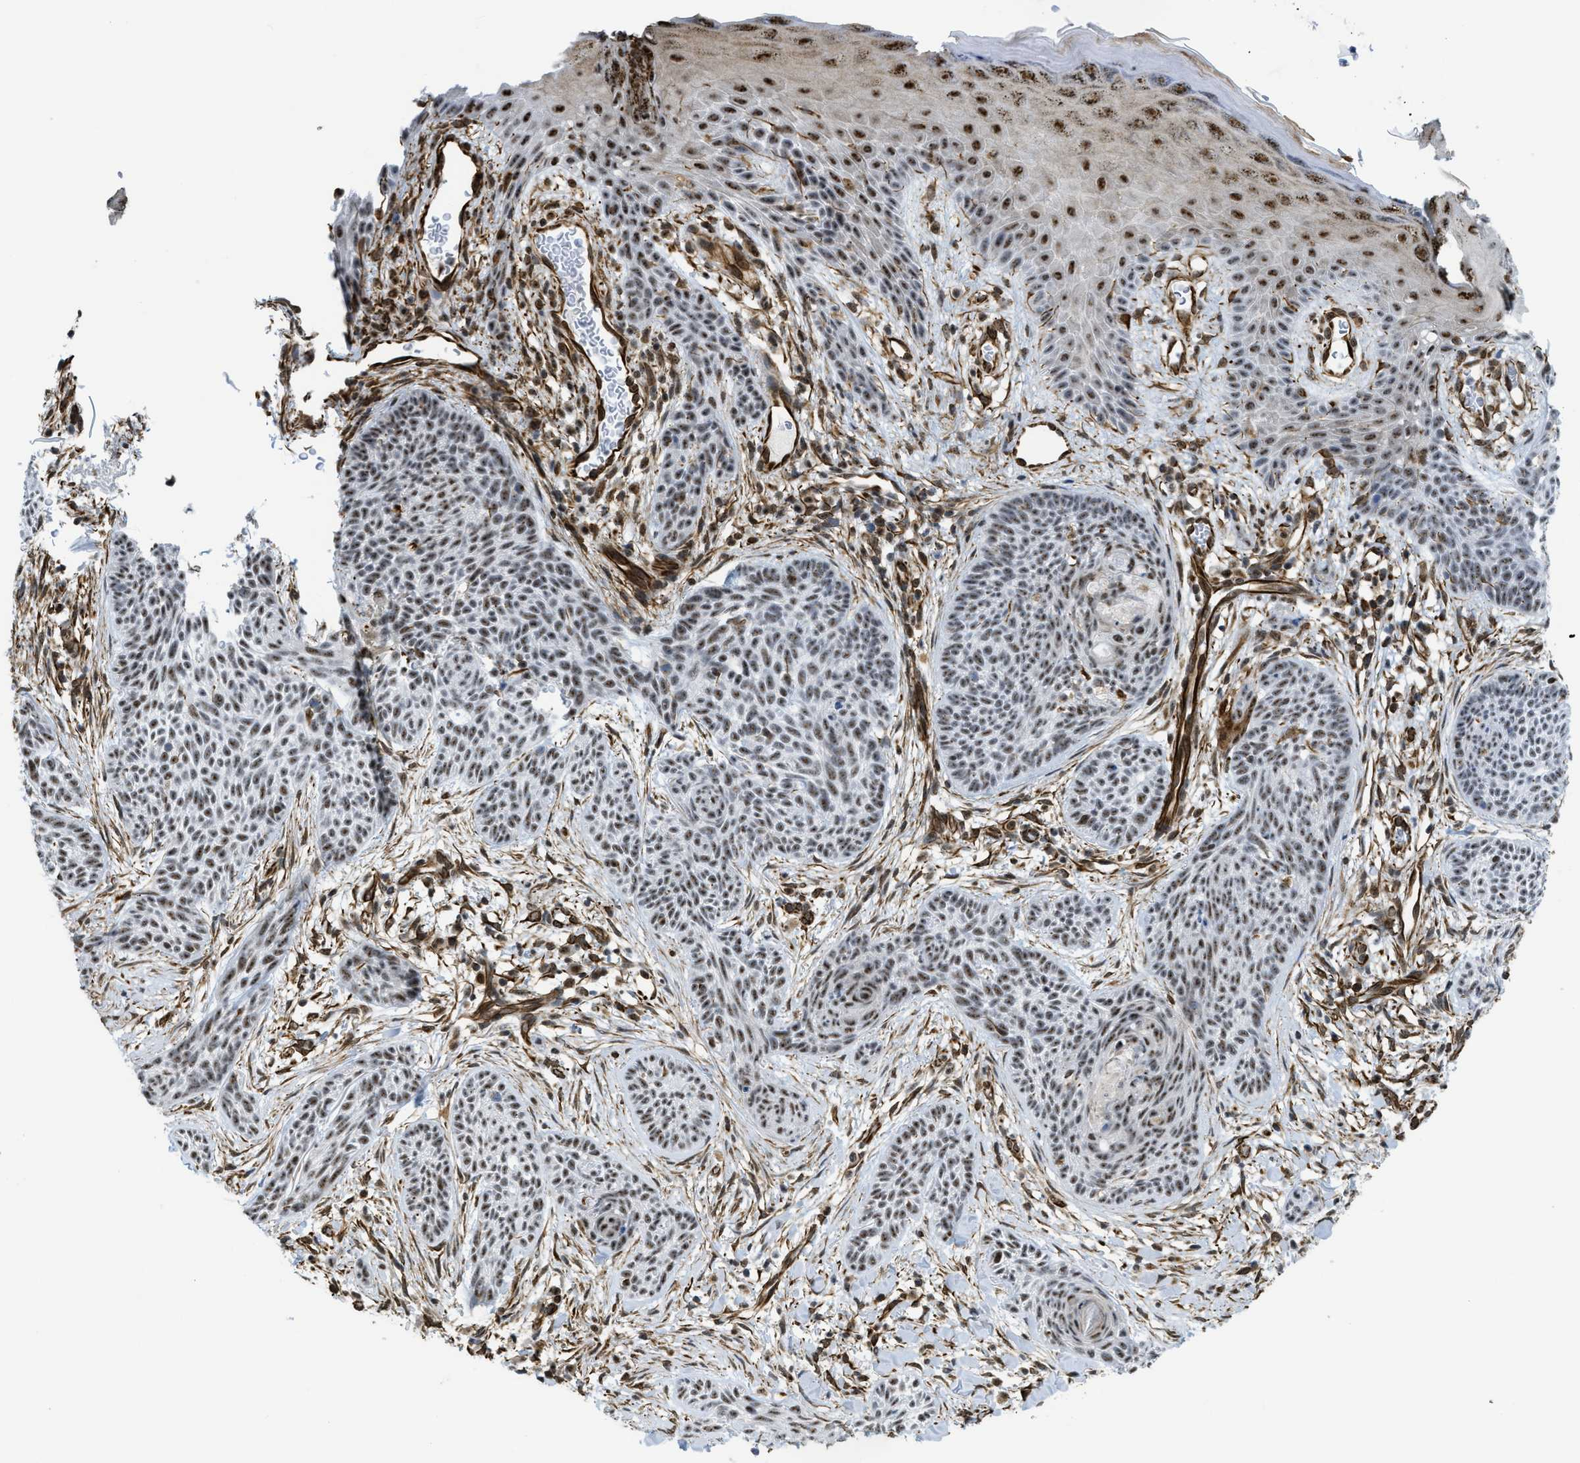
{"staining": {"intensity": "moderate", "quantity": ">75%", "location": "nuclear"}, "tissue": "skin cancer", "cell_type": "Tumor cells", "image_type": "cancer", "snomed": [{"axis": "morphology", "description": "Basal cell carcinoma"}, {"axis": "topography", "description": "Skin"}], "caption": "Immunohistochemical staining of skin cancer (basal cell carcinoma) displays medium levels of moderate nuclear positivity in approximately >75% of tumor cells.", "gene": "LRRC8B", "patient": {"sex": "female", "age": 59}}